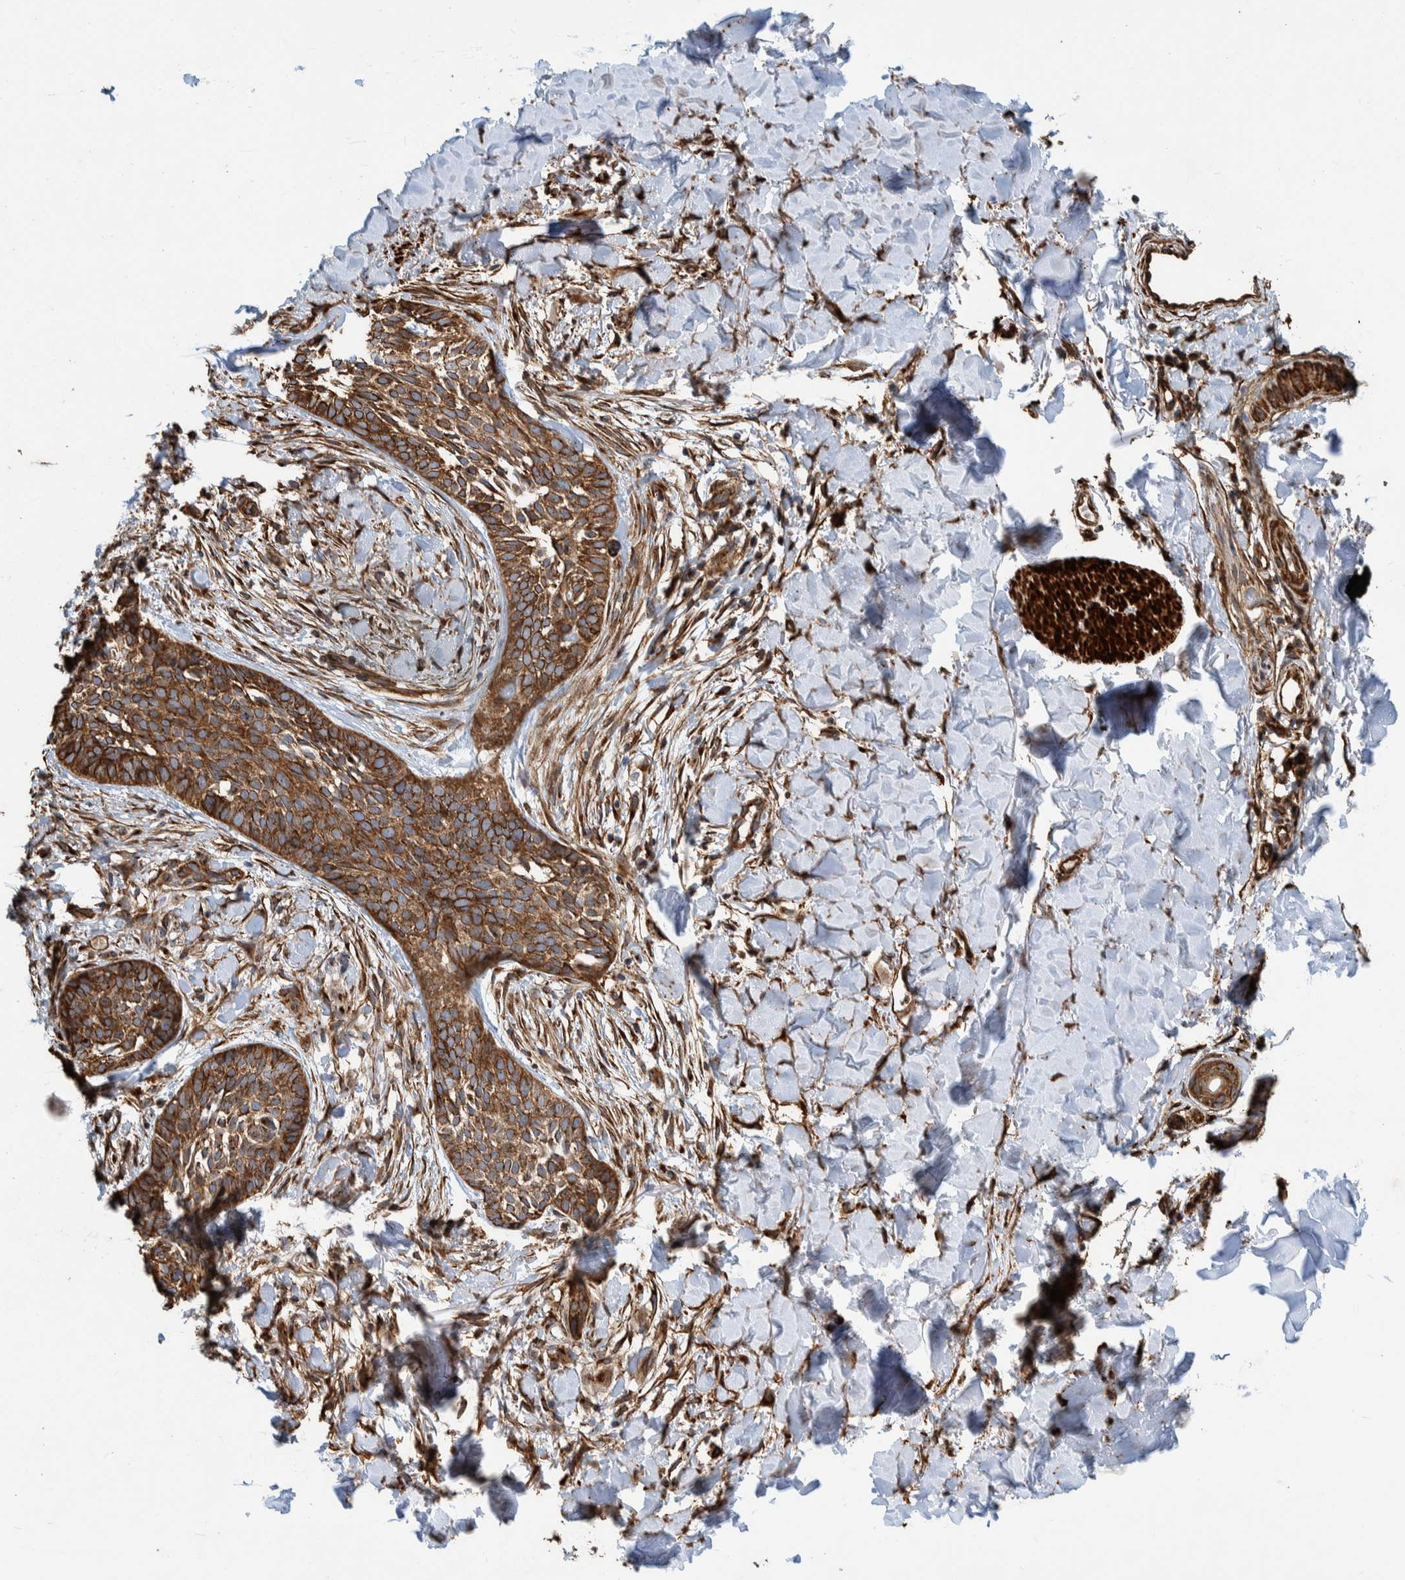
{"staining": {"intensity": "moderate", "quantity": ">75%", "location": "cytoplasmic/membranous"}, "tissue": "skin cancer", "cell_type": "Tumor cells", "image_type": "cancer", "snomed": [{"axis": "morphology", "description": "Normal tissue, NOS"}, {"axis": "morphology", "description": "Basal cell carcinoma"}, {"axis": "topography", "description": "Skin"}], "caption": "There is medium levels of moderate cytoplasmic/membranous staining in tumor cells of skin cancer (basal cell carcinoma), as demonstrated by immunohistochemical staining (brown color).", "gene": "CCDC57", "patient": {"sex": "male", "age": 67}}